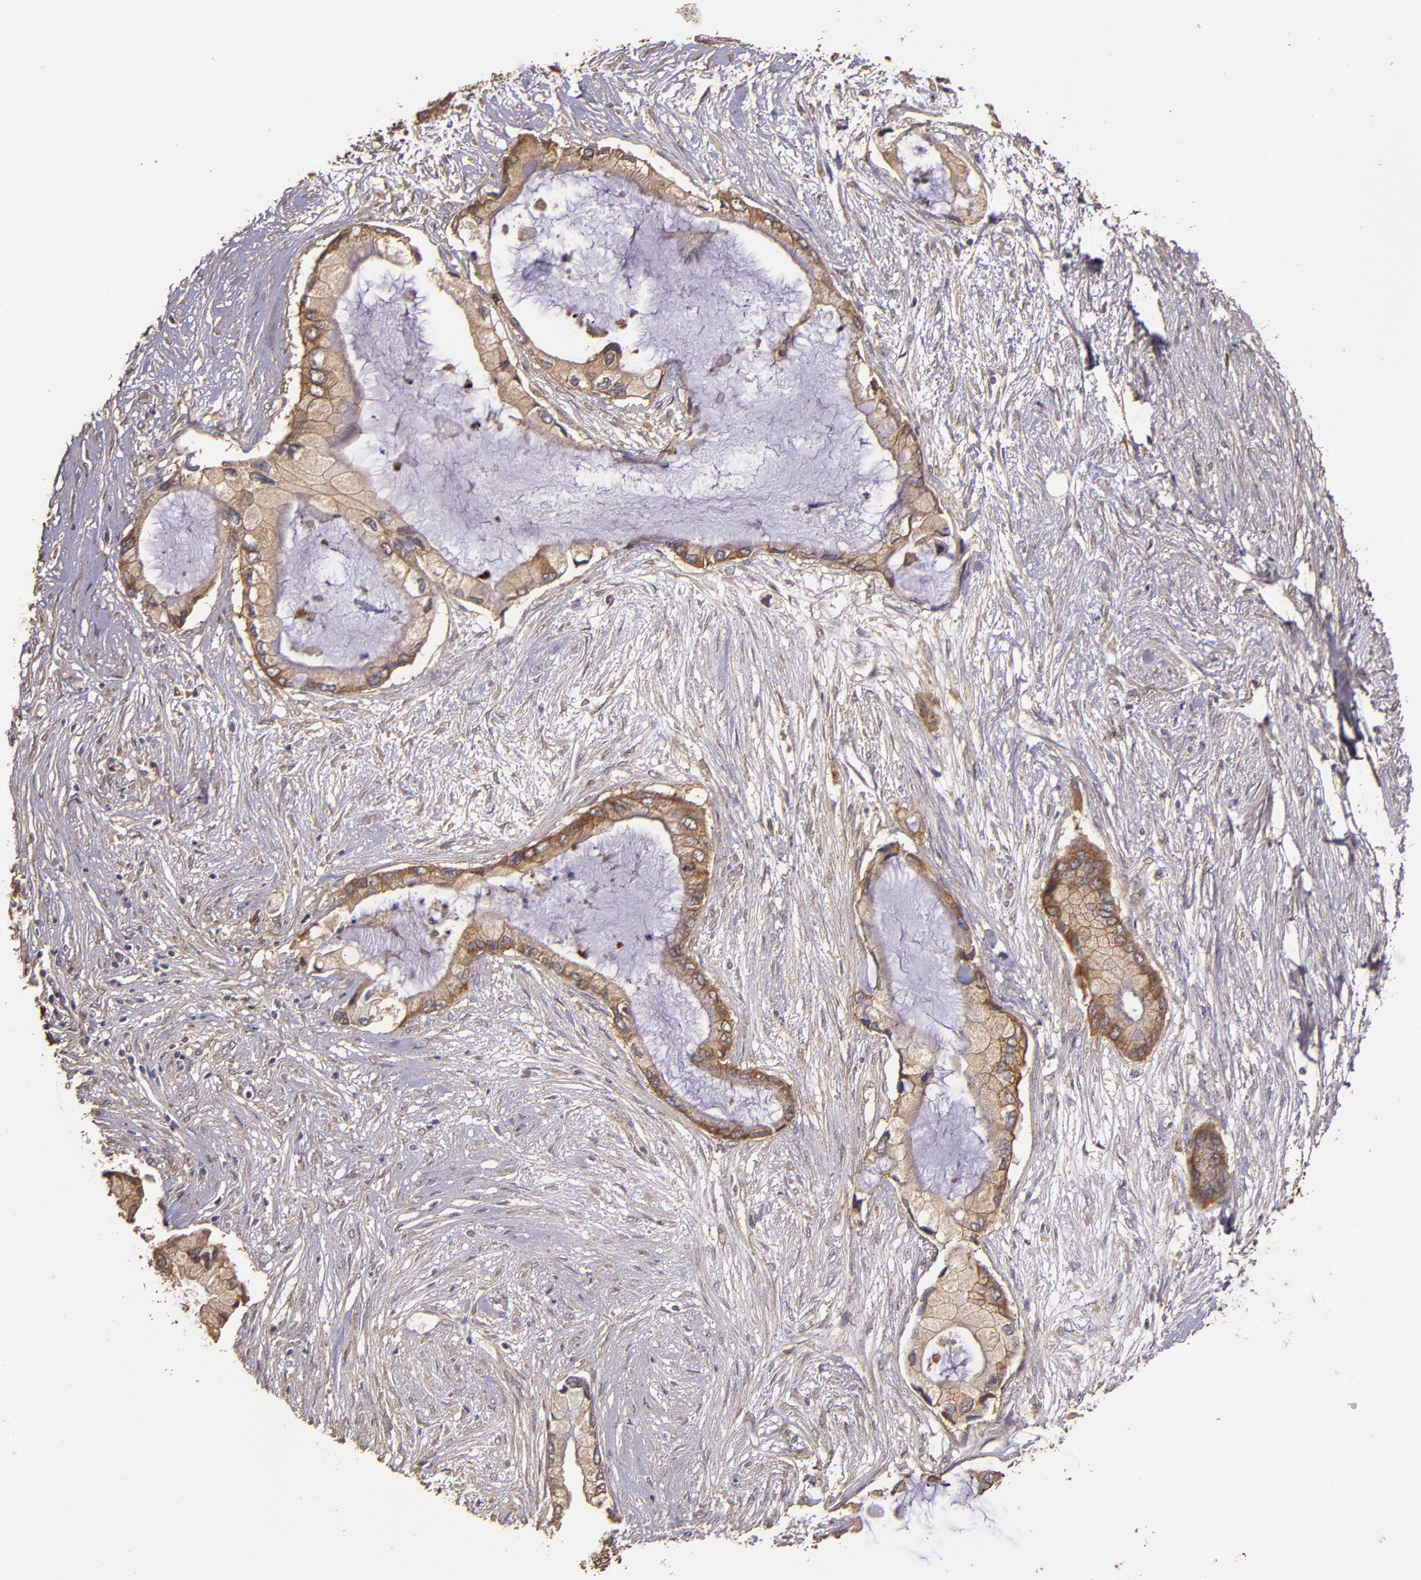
{"staining": {"intensity": "moderate", "quantity": ">75%", "location": "cytoplasmic/membranous"}, "tissue": "pancreatic cancer", "cell_type": "Tumor cells", "image_type": "cancer", "snomed": [{"axis": "morphology", "description": "Adenocarcinoma, NOS"}, {"axis": "topography", "description": "Pancreas"}], "caption": "High-magnification brightfield microscopy of pancreatic cancer (adenocarcinoma) stained with DAB (brown) and counterstained with hematoxylin (blue). tumor cells exhibit moderate cytoplasmic/membranous staining is identified in about>75% of cells.", "gene": "HECTD1", "patient": {"sex": "female", "age": 59}}